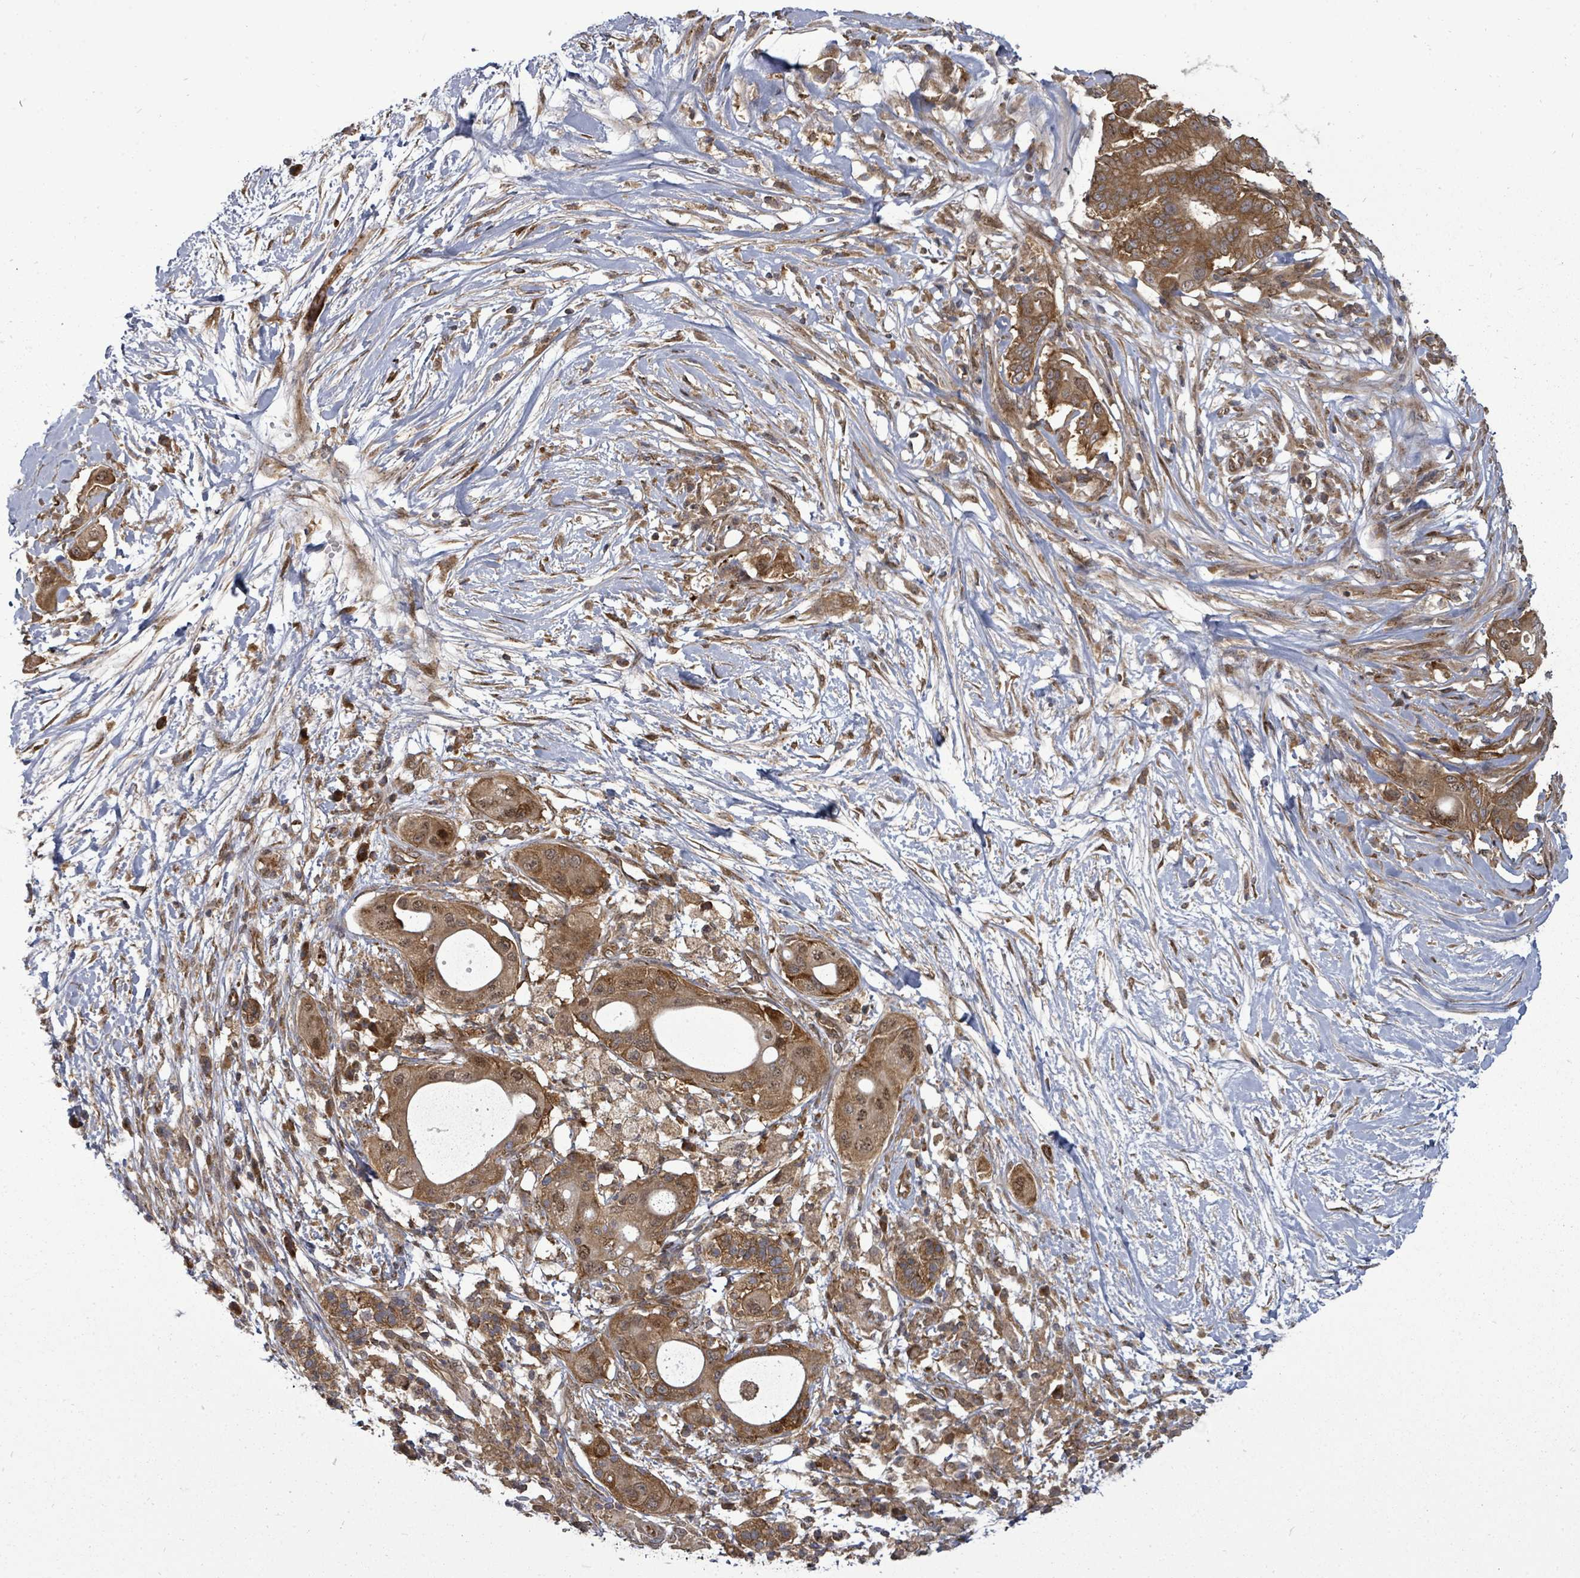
{"staining": {"intensity": "moderate", "quantity": ">75%", "location": "cytoplasmic/membranous,nuclear"}, "tissue": "pancreatic cancer", "cell_type": "Tumor cells", "image_type": "cancer", "snomed": [{"axis": "morphology", "description": "Adenocarcinoma, NOS"}, {"axis": "topography", "description": "Pancreas"}], "caption": "The photomicrograph reveals a brown stain indicating the presence of a protein in the cytoplasmic/membranous and nuclear of tumor cells in pancreatic adenocarcinoma.", "gene": "EIF3C", "patient": {"sex": "male", "age": 68}}